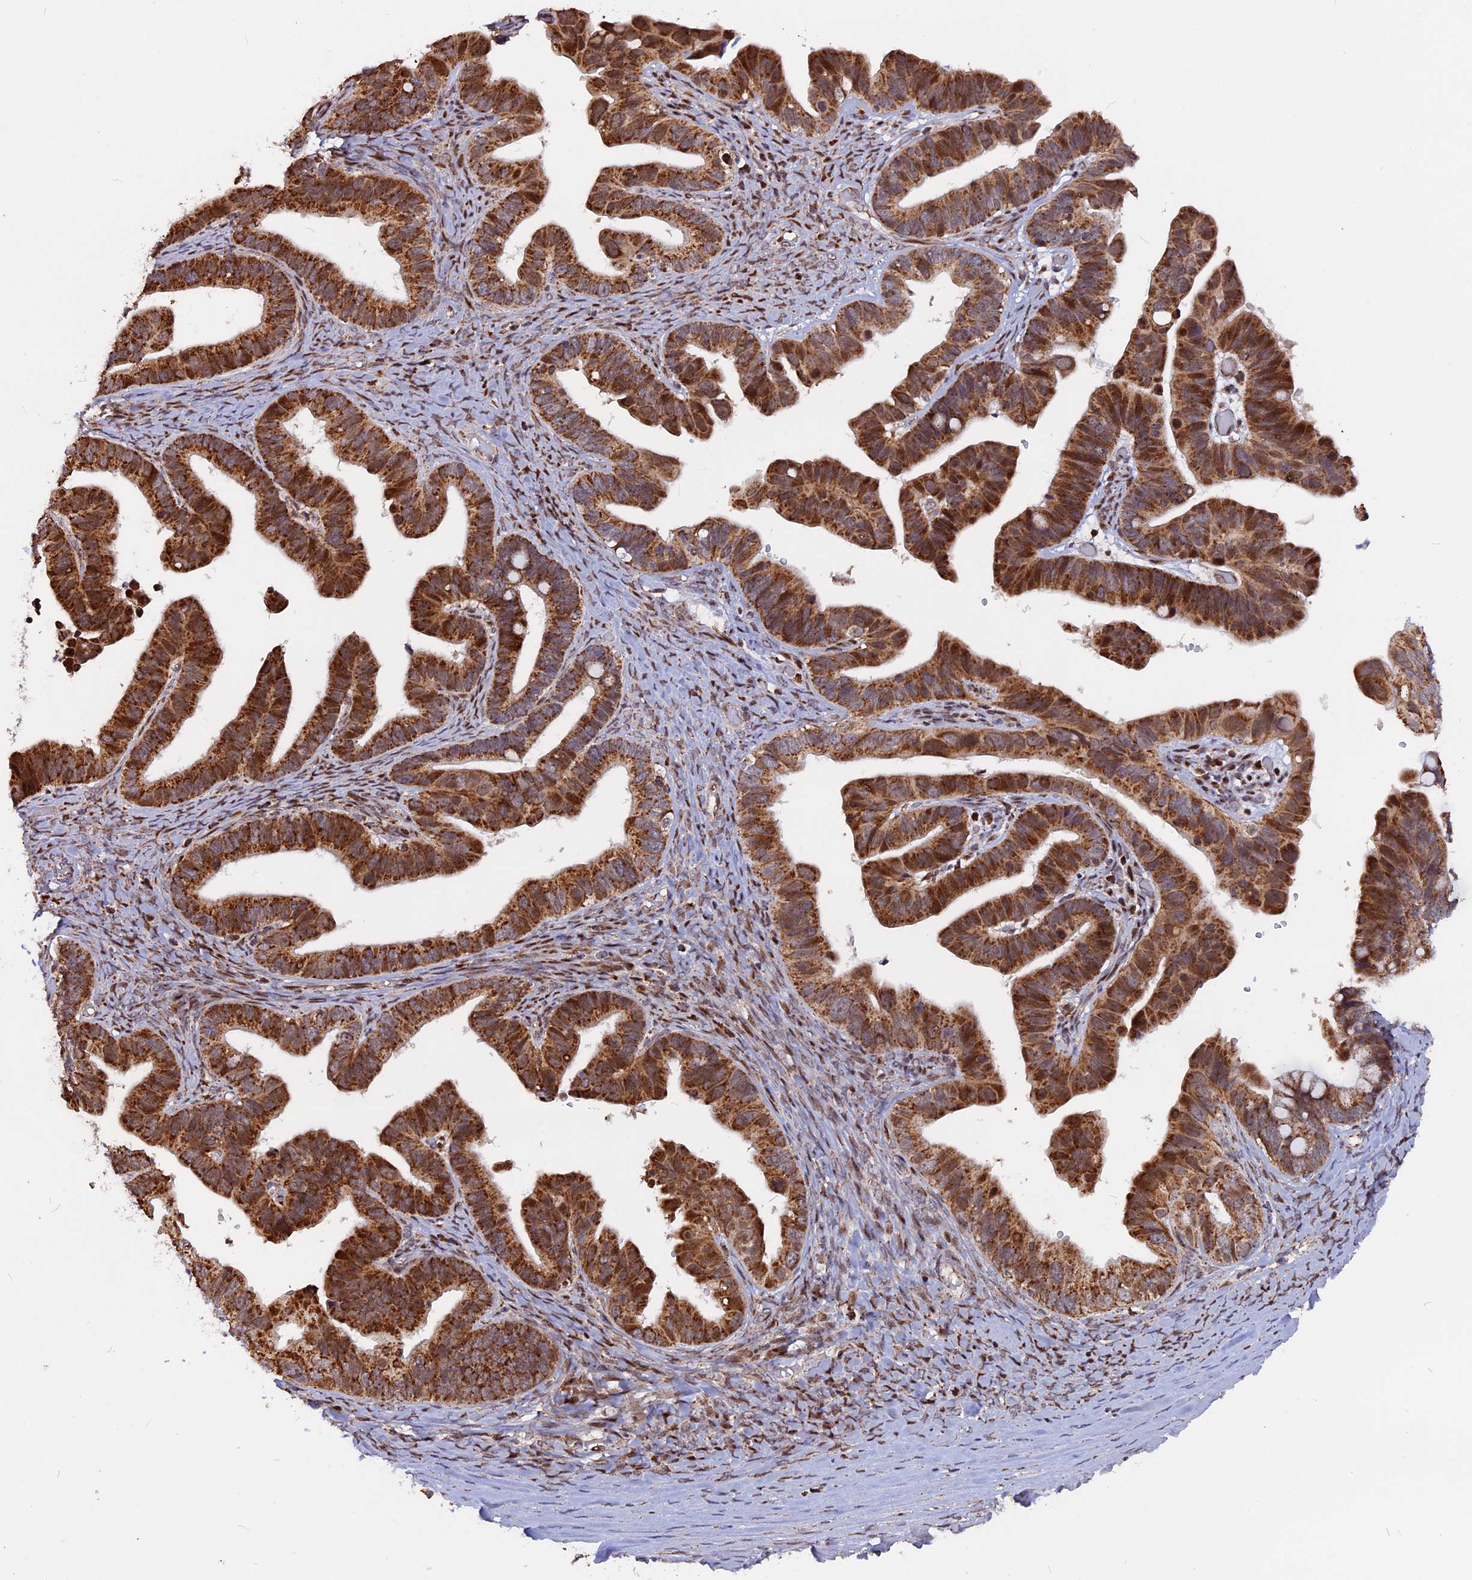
{"staining": {"intensity": "strong", "quantity": ">75%", "location": "cytoplasmic/membranous"}, "tissue": "ovarian cancer", "cell_type": "Tumor cells", "image_type": "cancer", "snomed": [{"axis": "morphology", "description": "Cystadenocarcinoma, serous, NOS"}, {"axis": "topography", "description": "Ovary"}], "caption": "Ovarian cancer stained with a protein marker displays strong staining in tumor cells.", "gene": "FAM174C", "patient": {"sex": "female", "age": 56}}